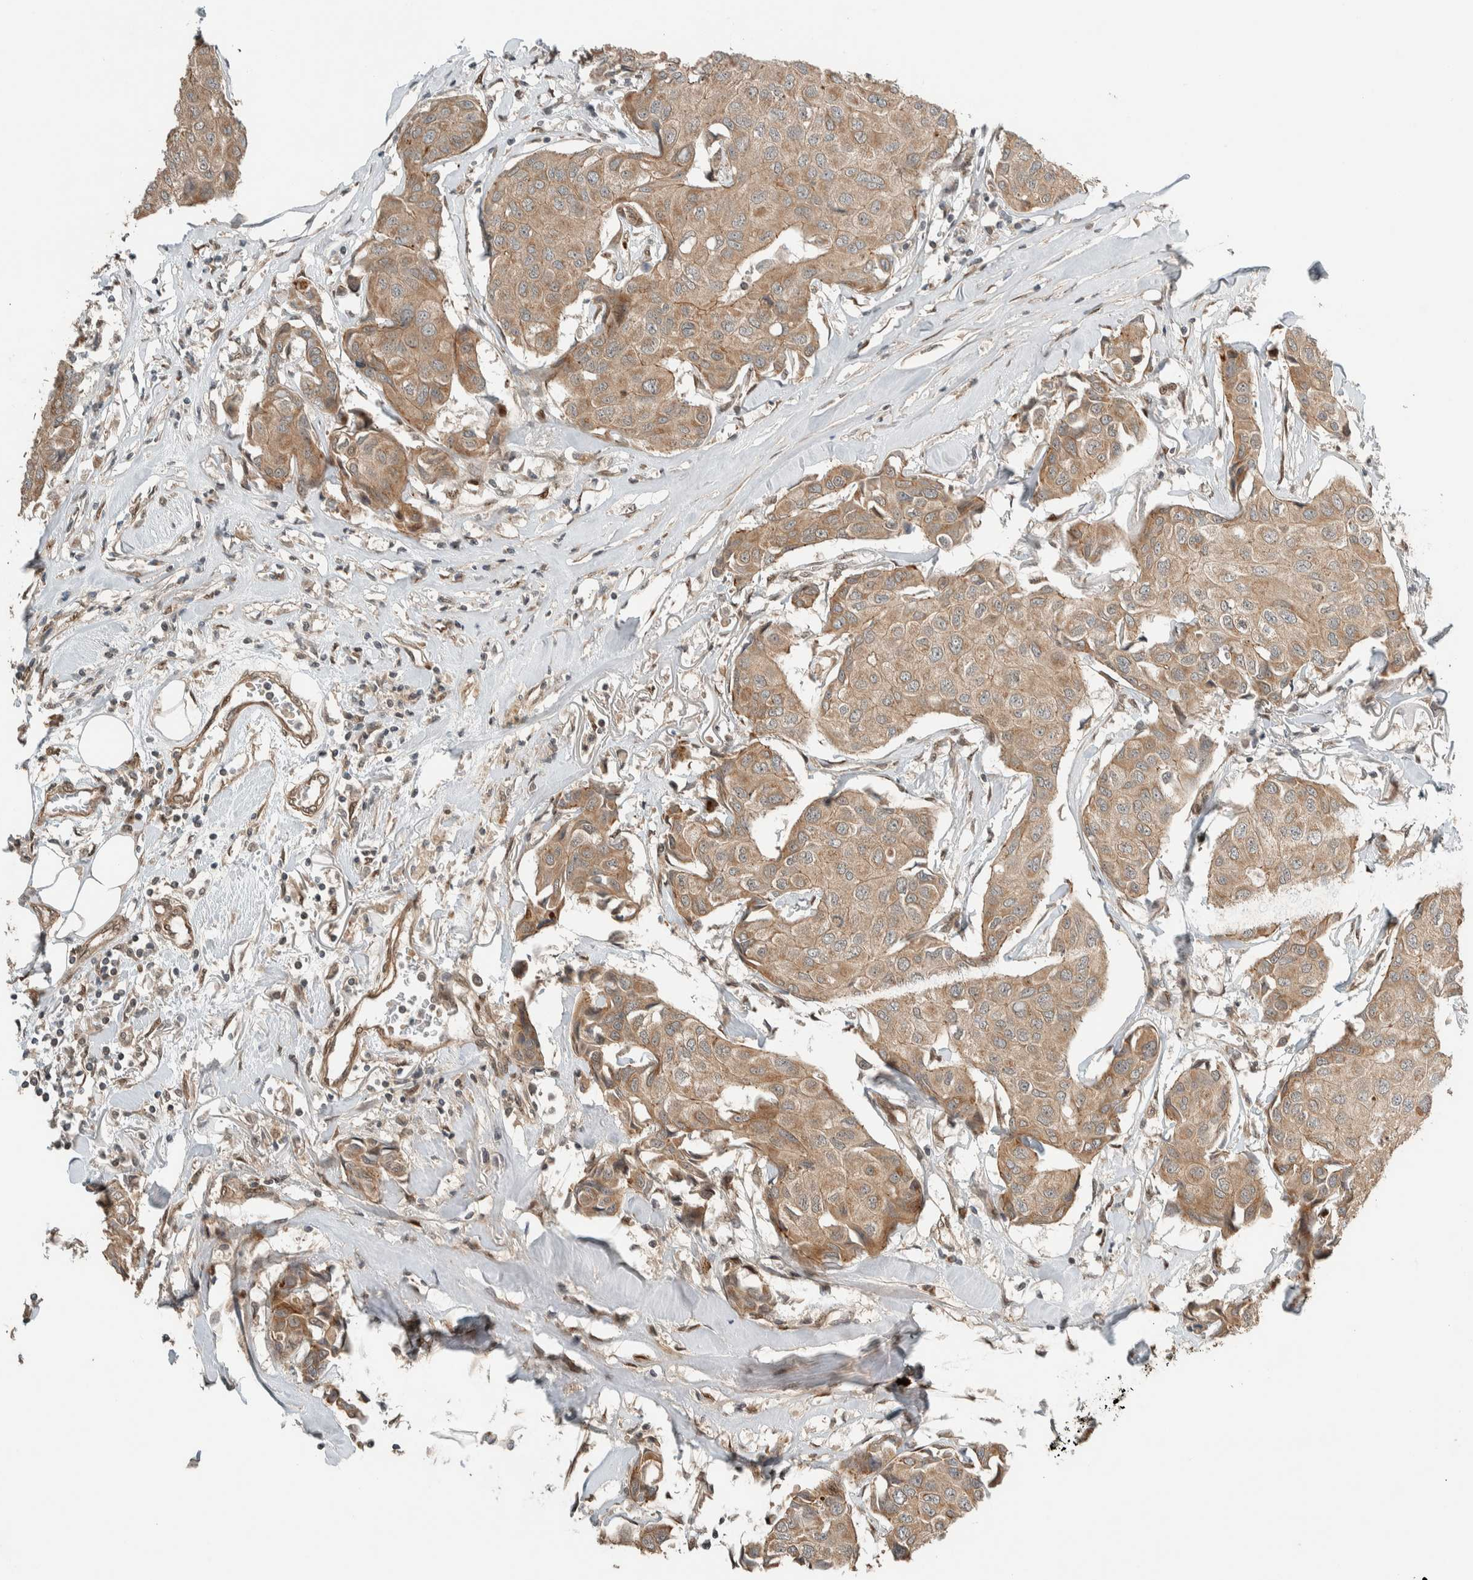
{"staining": {"intensity": "moderate", "quantity": ">75%", "location": "cytoplasmic/membranous"}, "tissue": "breast cancer", "cell_type": "Tumor cells", "image_type": "cancer", "snomed": [{"axis": "morphology", "description": "Duct carcinoma"}, {"axis": "topography", "description": "Breast"}], "caption": "This is an image of IHC staining of breast cancer (invasive ductal carcinoma), which shows moderate positivity in the cytoplasmic/membranous of tumor cells.", "gene": "STXBP4", "patient": {"sex": "female", "age": 80}}